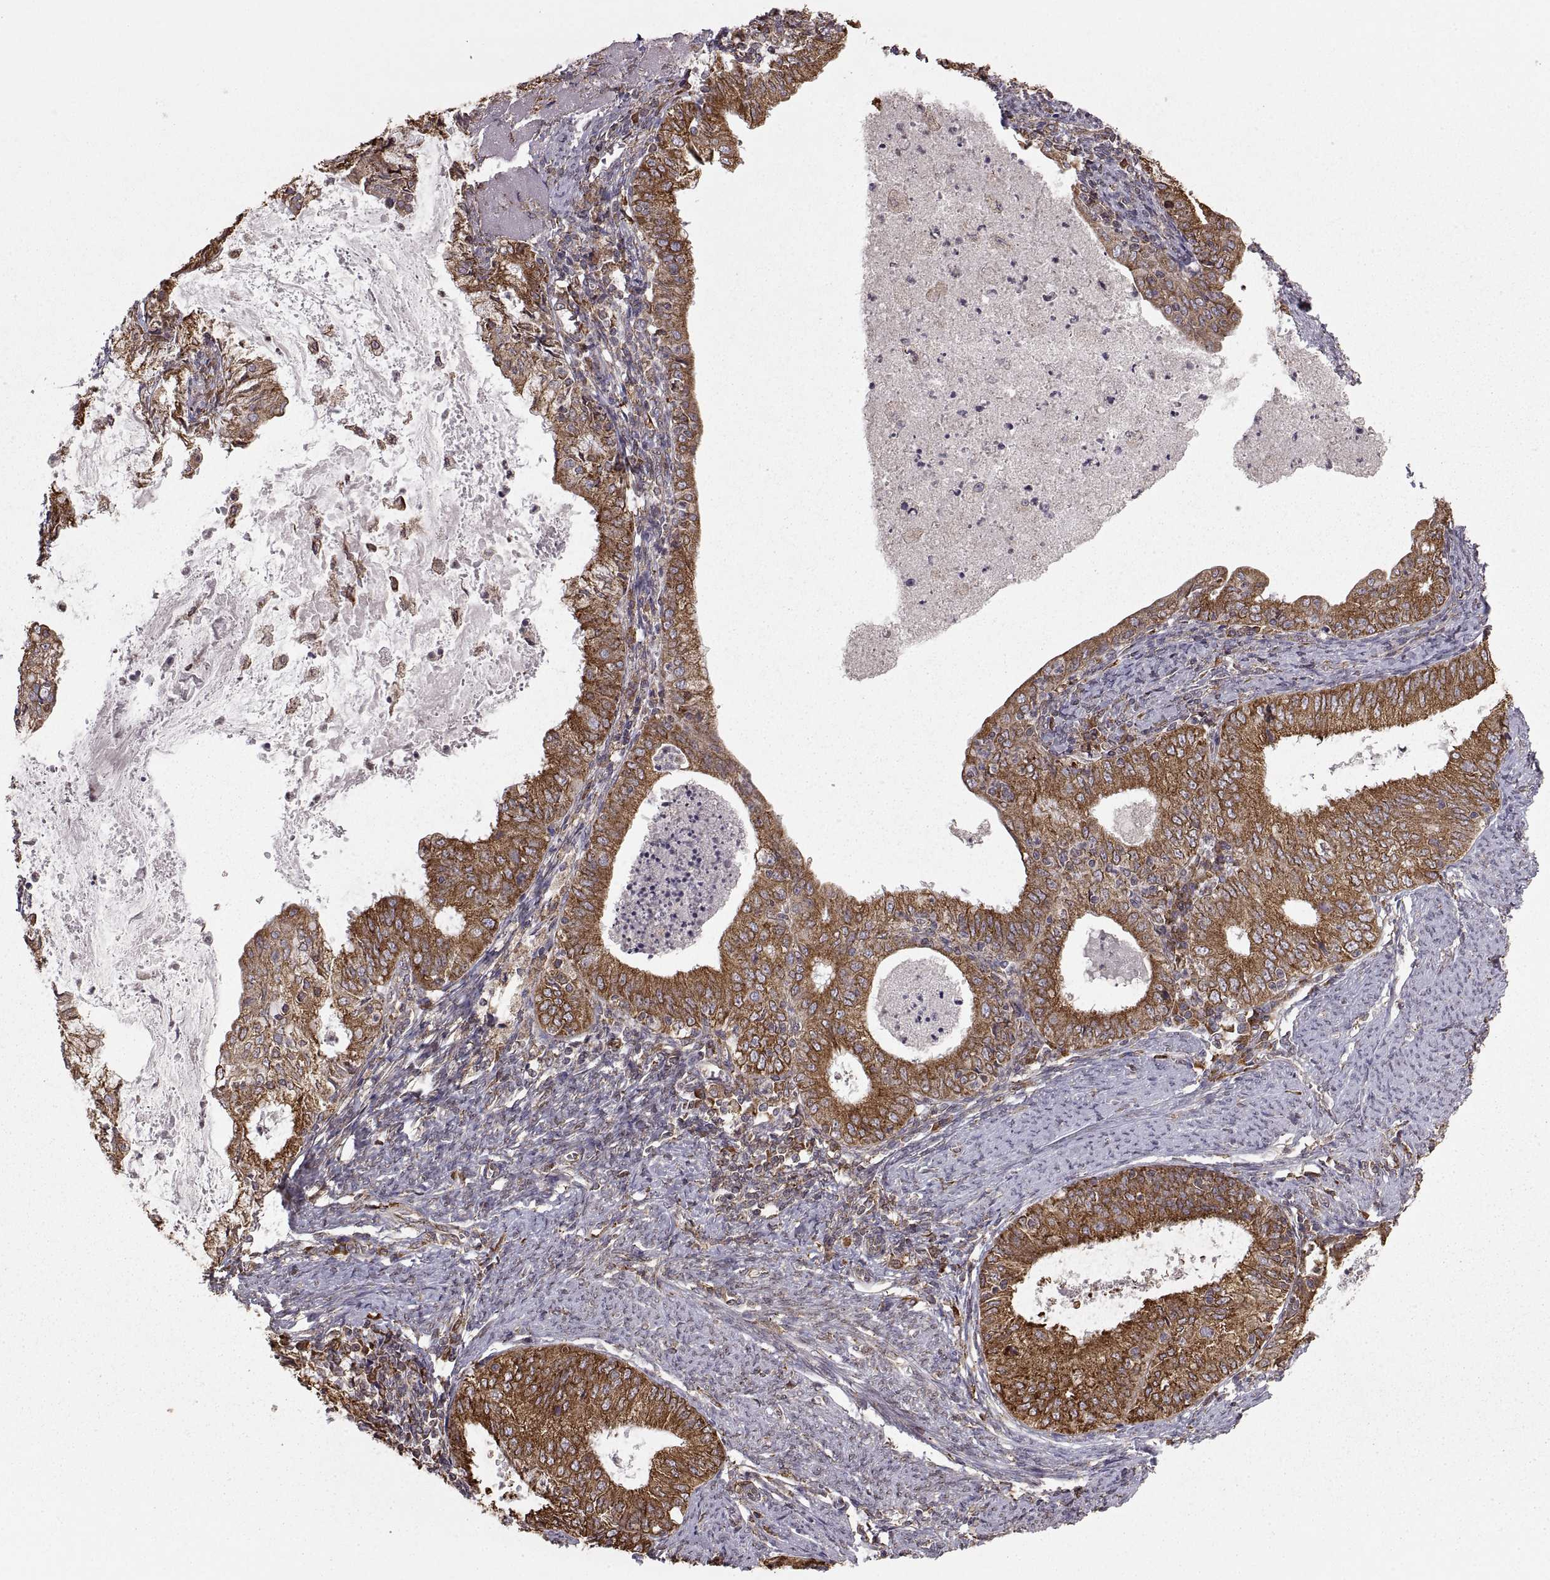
{"staining": {"intensity": "strong", "quantity": "25%-75%", "location": "cytoplasmic/membranous"}, "tissue": "endometrial cancer", "cell_type": "Tumor cells", "image_type": "cancer", "snomed": [{"axis": "morphology", "description": "Adenocarcinoma, NOS"}, {"axis": "topography", "description": "Endometrium"}], "caption": "Immunohistochemistry (IHC) image of neoplastic tissue: endometrial adenocarcinoma stained using IHC exhibits high levels of strong protein expression localized specifically in the cytoplasmic/membranous of tumor cells, appearing as a cytoplasmic/membranous brown color.", "gene": "PDIA3", "patient": {"sex": "female", "age": 57}}